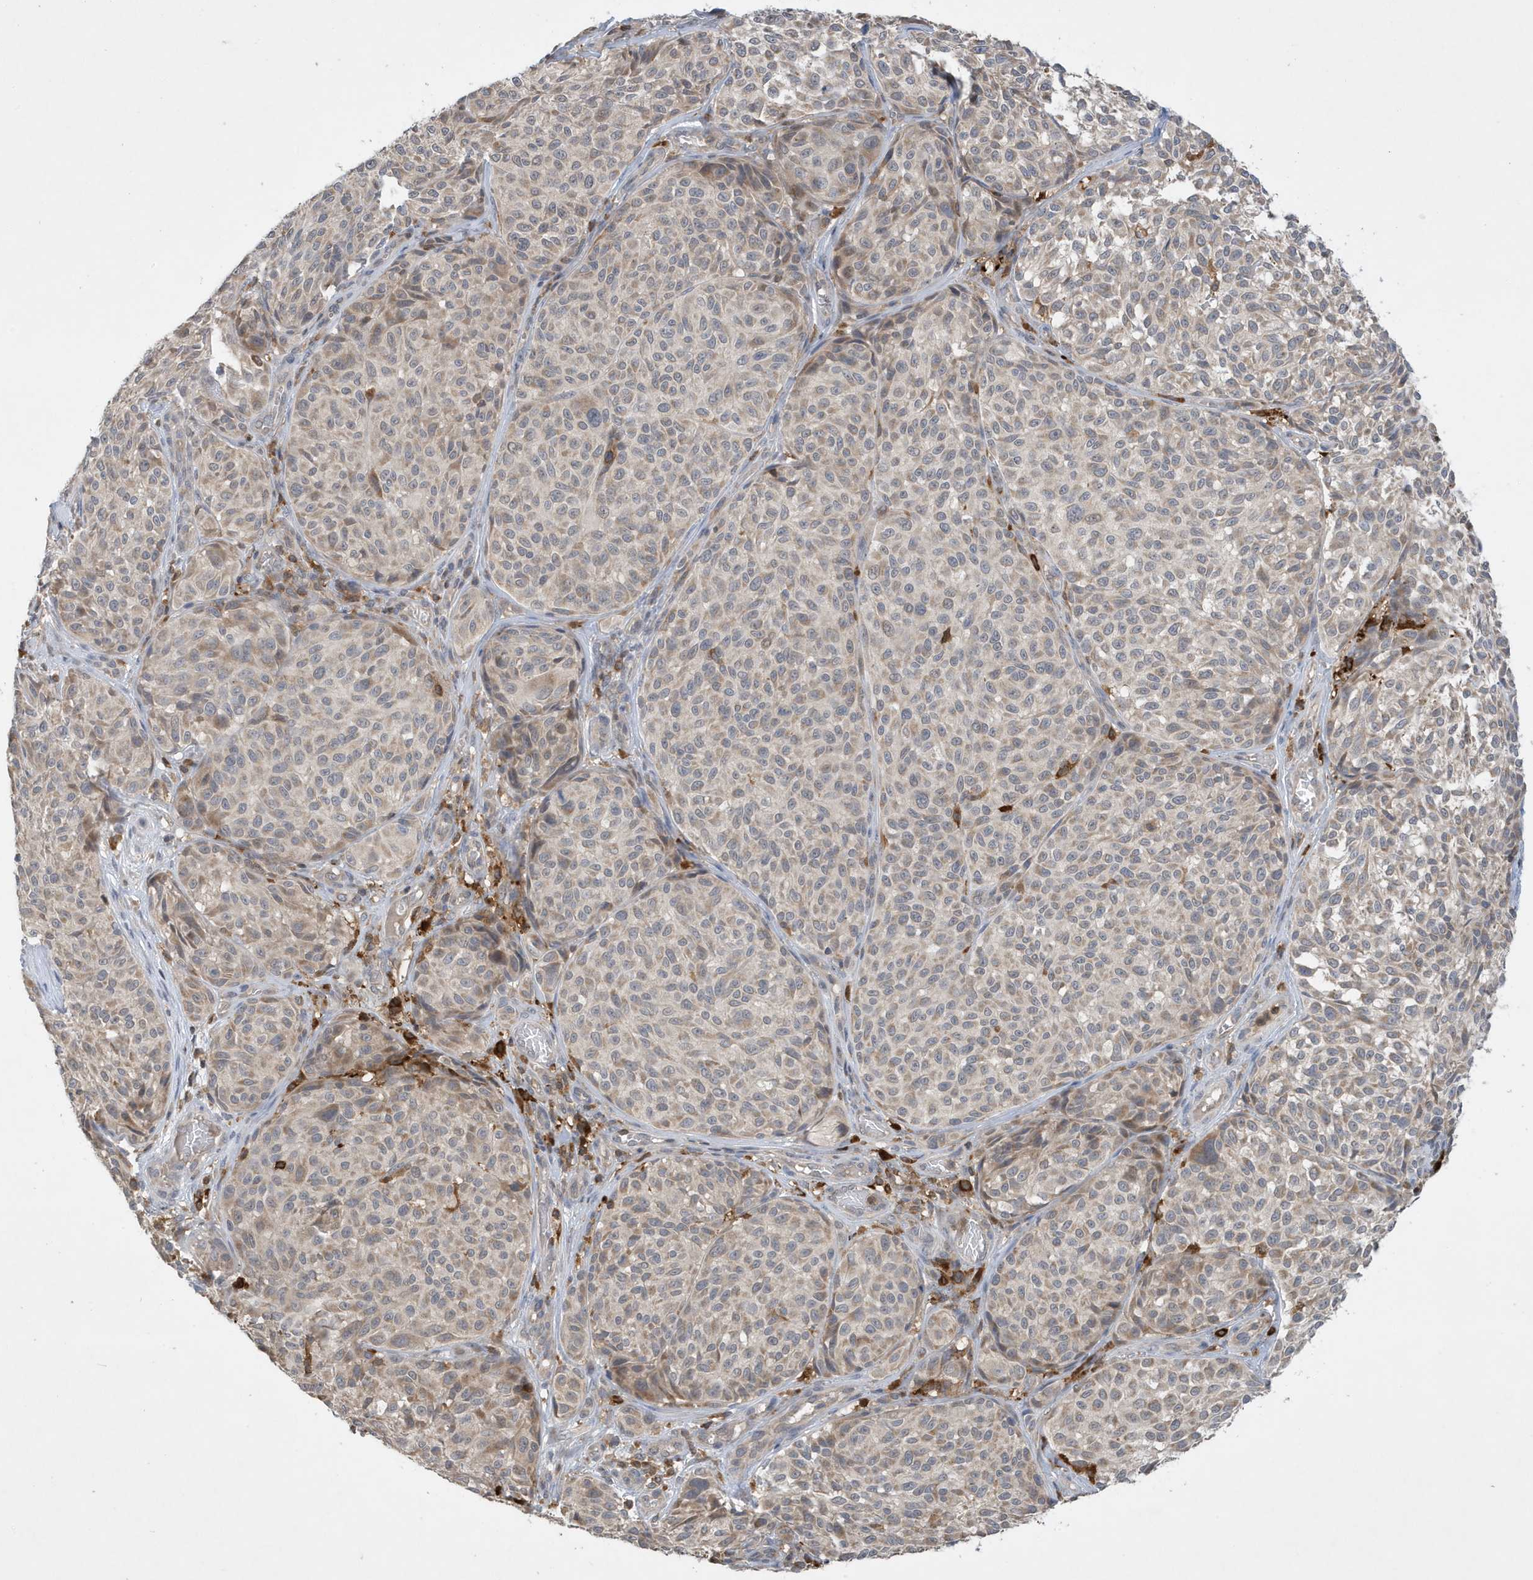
{"staining": {"intensity": "weak", "quantity": "<25%", "location": "cytoplasmic/membranous"}, "tissue": "melanoma", "cell_type": "Tumor cells", "image_type": "cancer", "snomed": [{"axis": "morphology", "description": "Malignant melanoma, NOS"}, {"axis": "topography", "description": "Skin"}], "caption": "The immunohistochemistry (IHC) micrograph has no significant expression in tumor cells of melanoma tissue.", "gene": "NSUN3", "patient": {"sex": "male", "age": 83}}